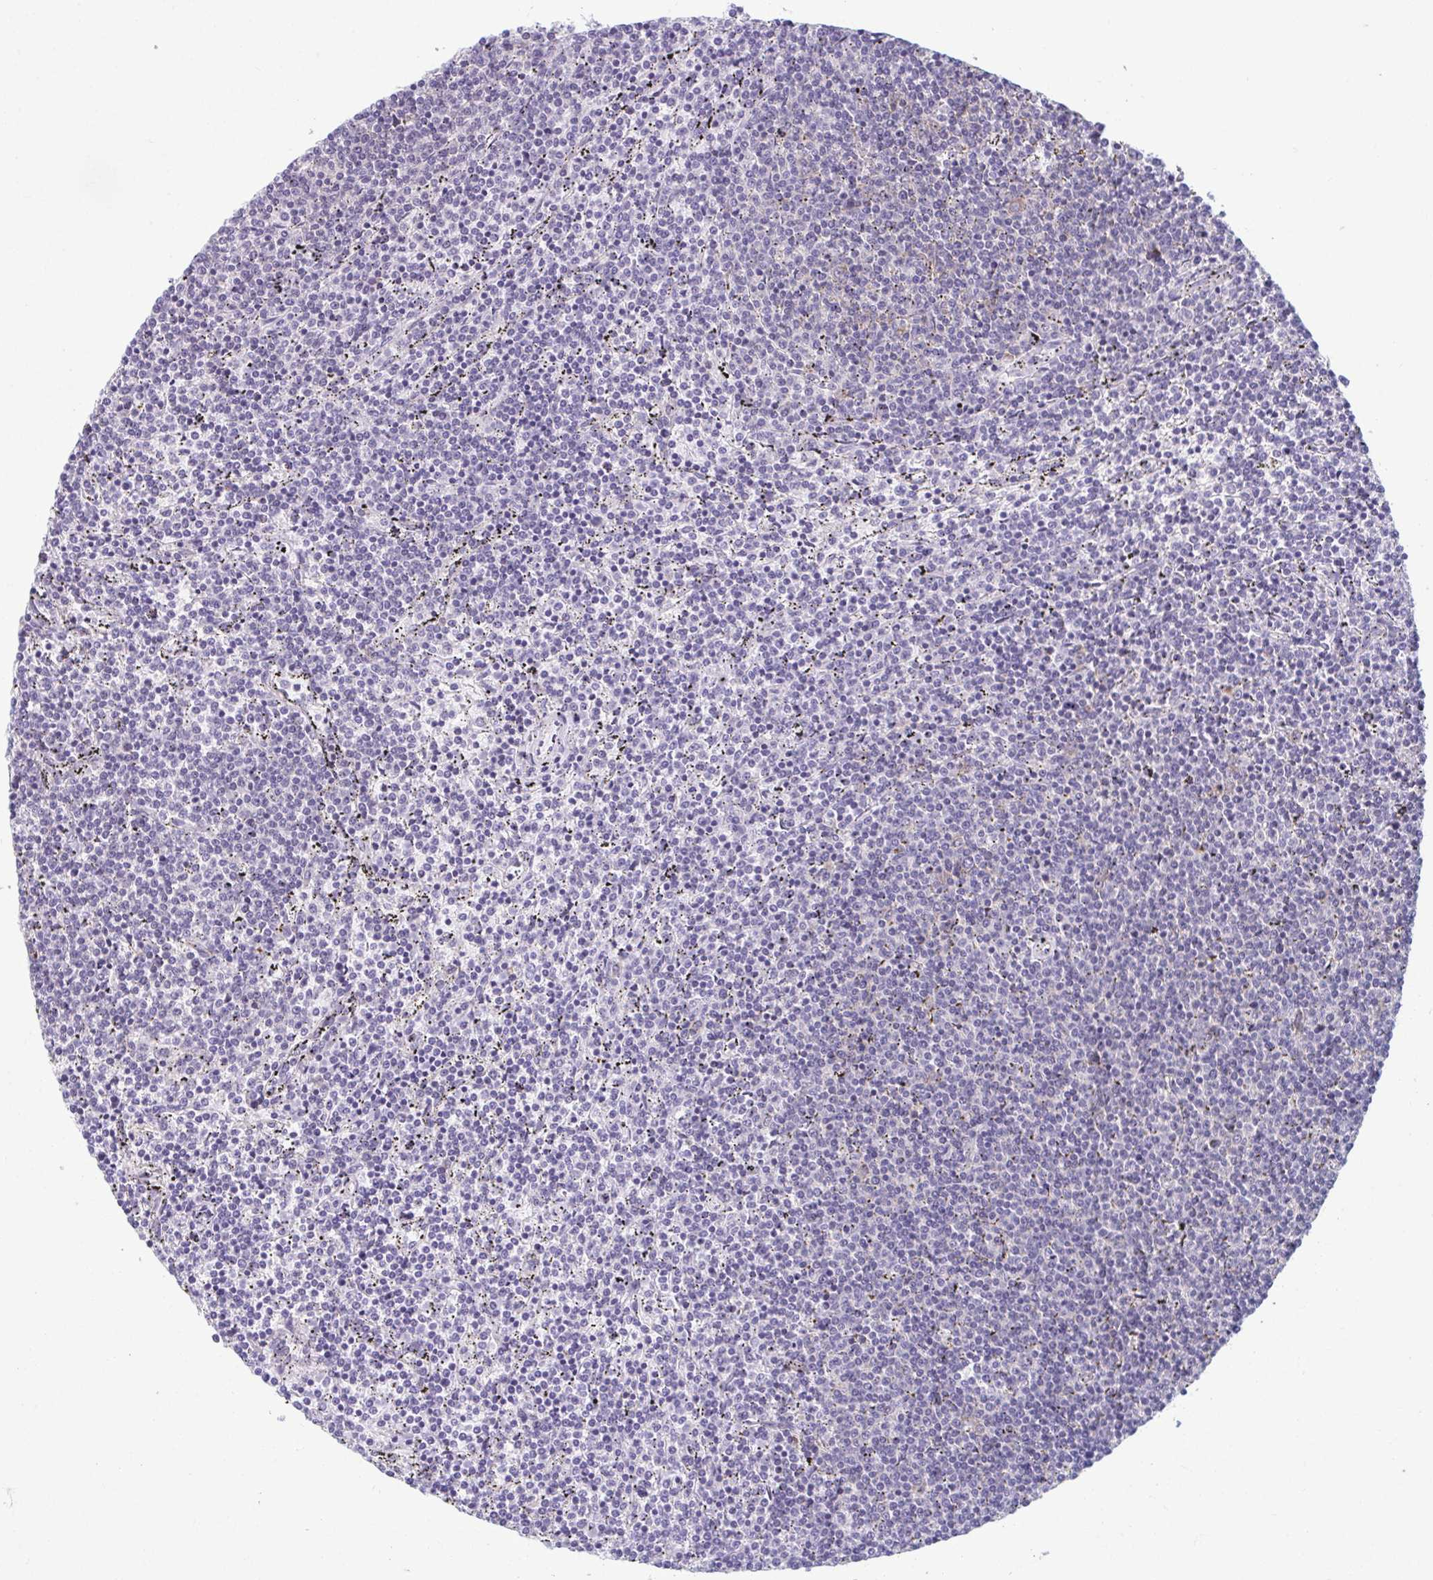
{"staining": {"intensity": "negative", "quantity": "none", "location": "none"}, "tissue": "lymphoma", "cell_type": "Tumor cells", "image_type": "cancer", "snomed": [{"axis": "morphology", "description": "Malignant lymphoma, non-Hodgkin's type, Low grade"}, {"axis": "topography", "description": "Spleen"}], "caption": "The immunohistochemistry photomicrograph has no significant positivity in tumor cells of lymphoma tissue.", "gene": "TMEM108", "patient": {"sex": "female", "age": 50}}